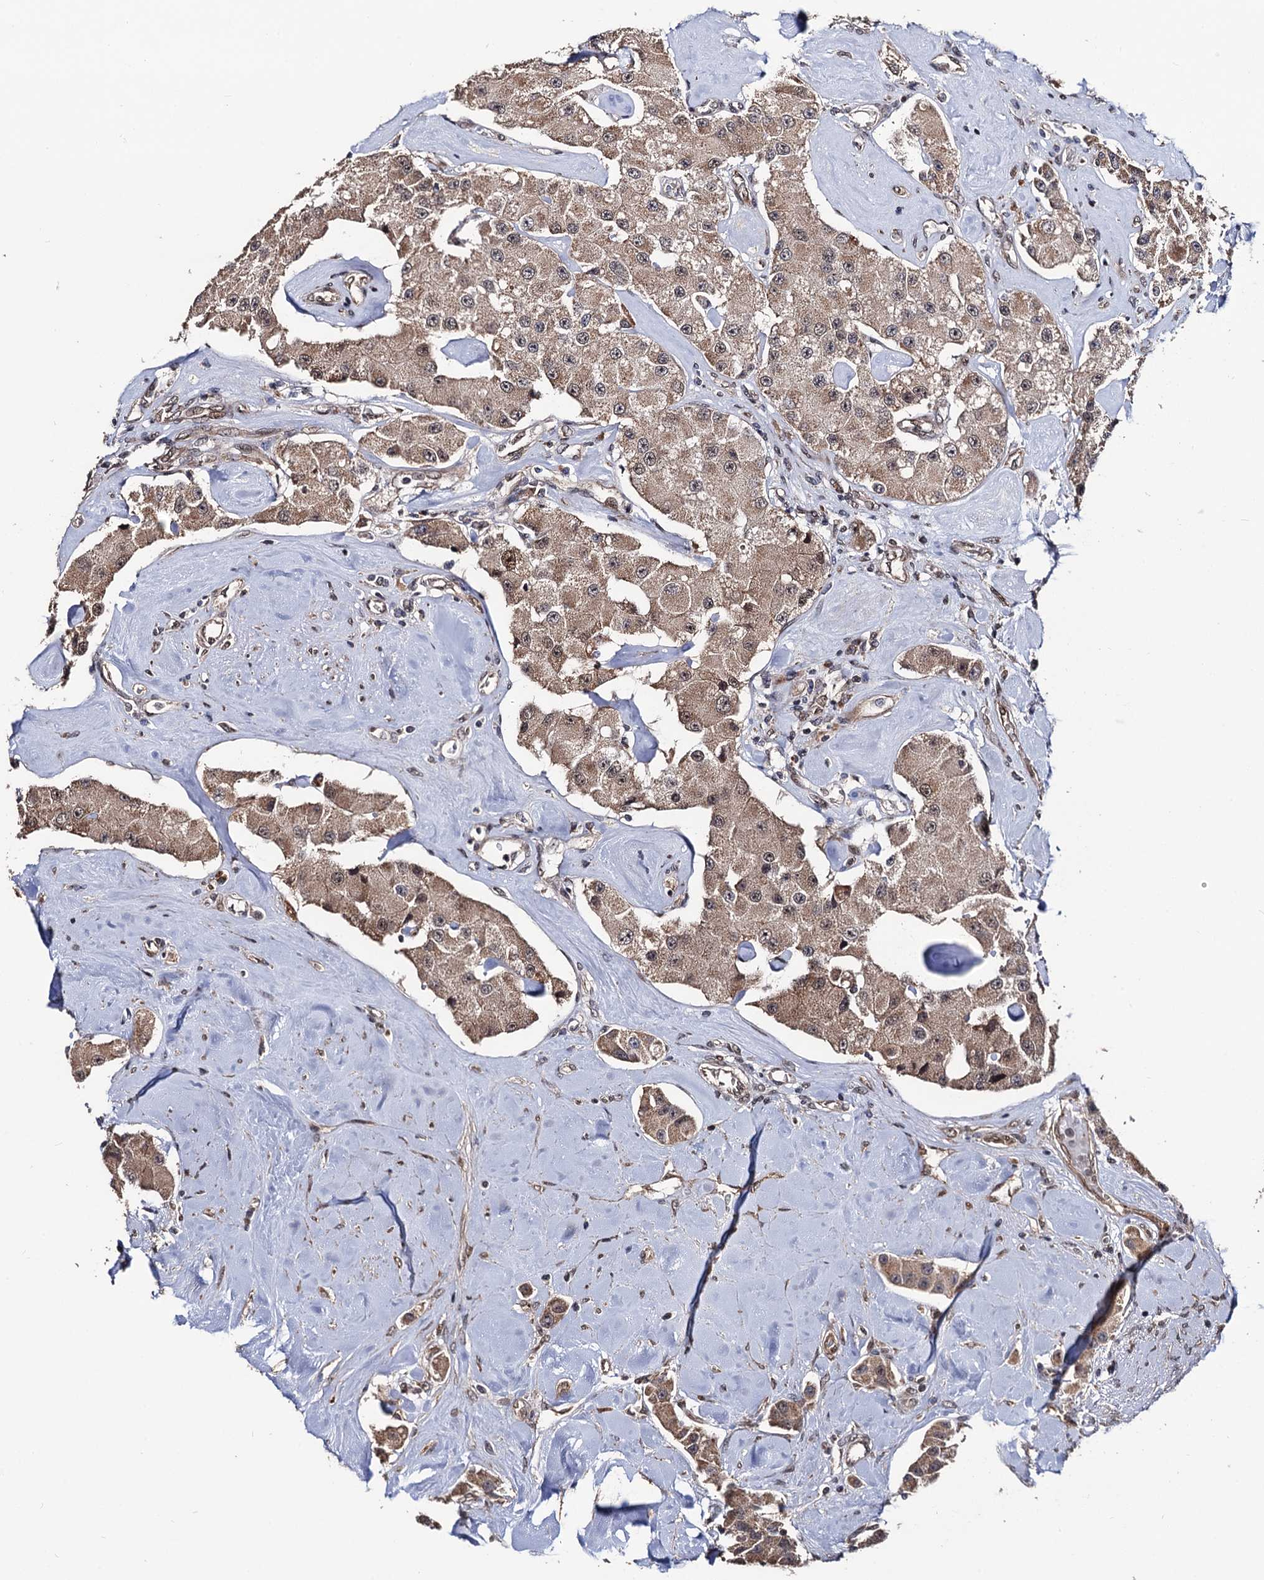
{"staining": {"intensity": "moderate", "quantity": ">75%", "location": "cytoplasmic/membranous"}, "tissue": "carcinoid", "cell_type": "Tumor cells", "image_type": "cancer", "snomed": [{"axis": "morphology", "description": "Carcinoid, malignant, NOS"}, {"axis": "topography", "description": "Pancreas"}], "caption": "This is an image of immunohistochemistry (IHC) staining of carcinoid (malignant), which shows moderate expression in the cytoplasmic/membranous of tumor cells.", "gene": "LRRC63", "patient": {"sex": "male", "age": 41}}